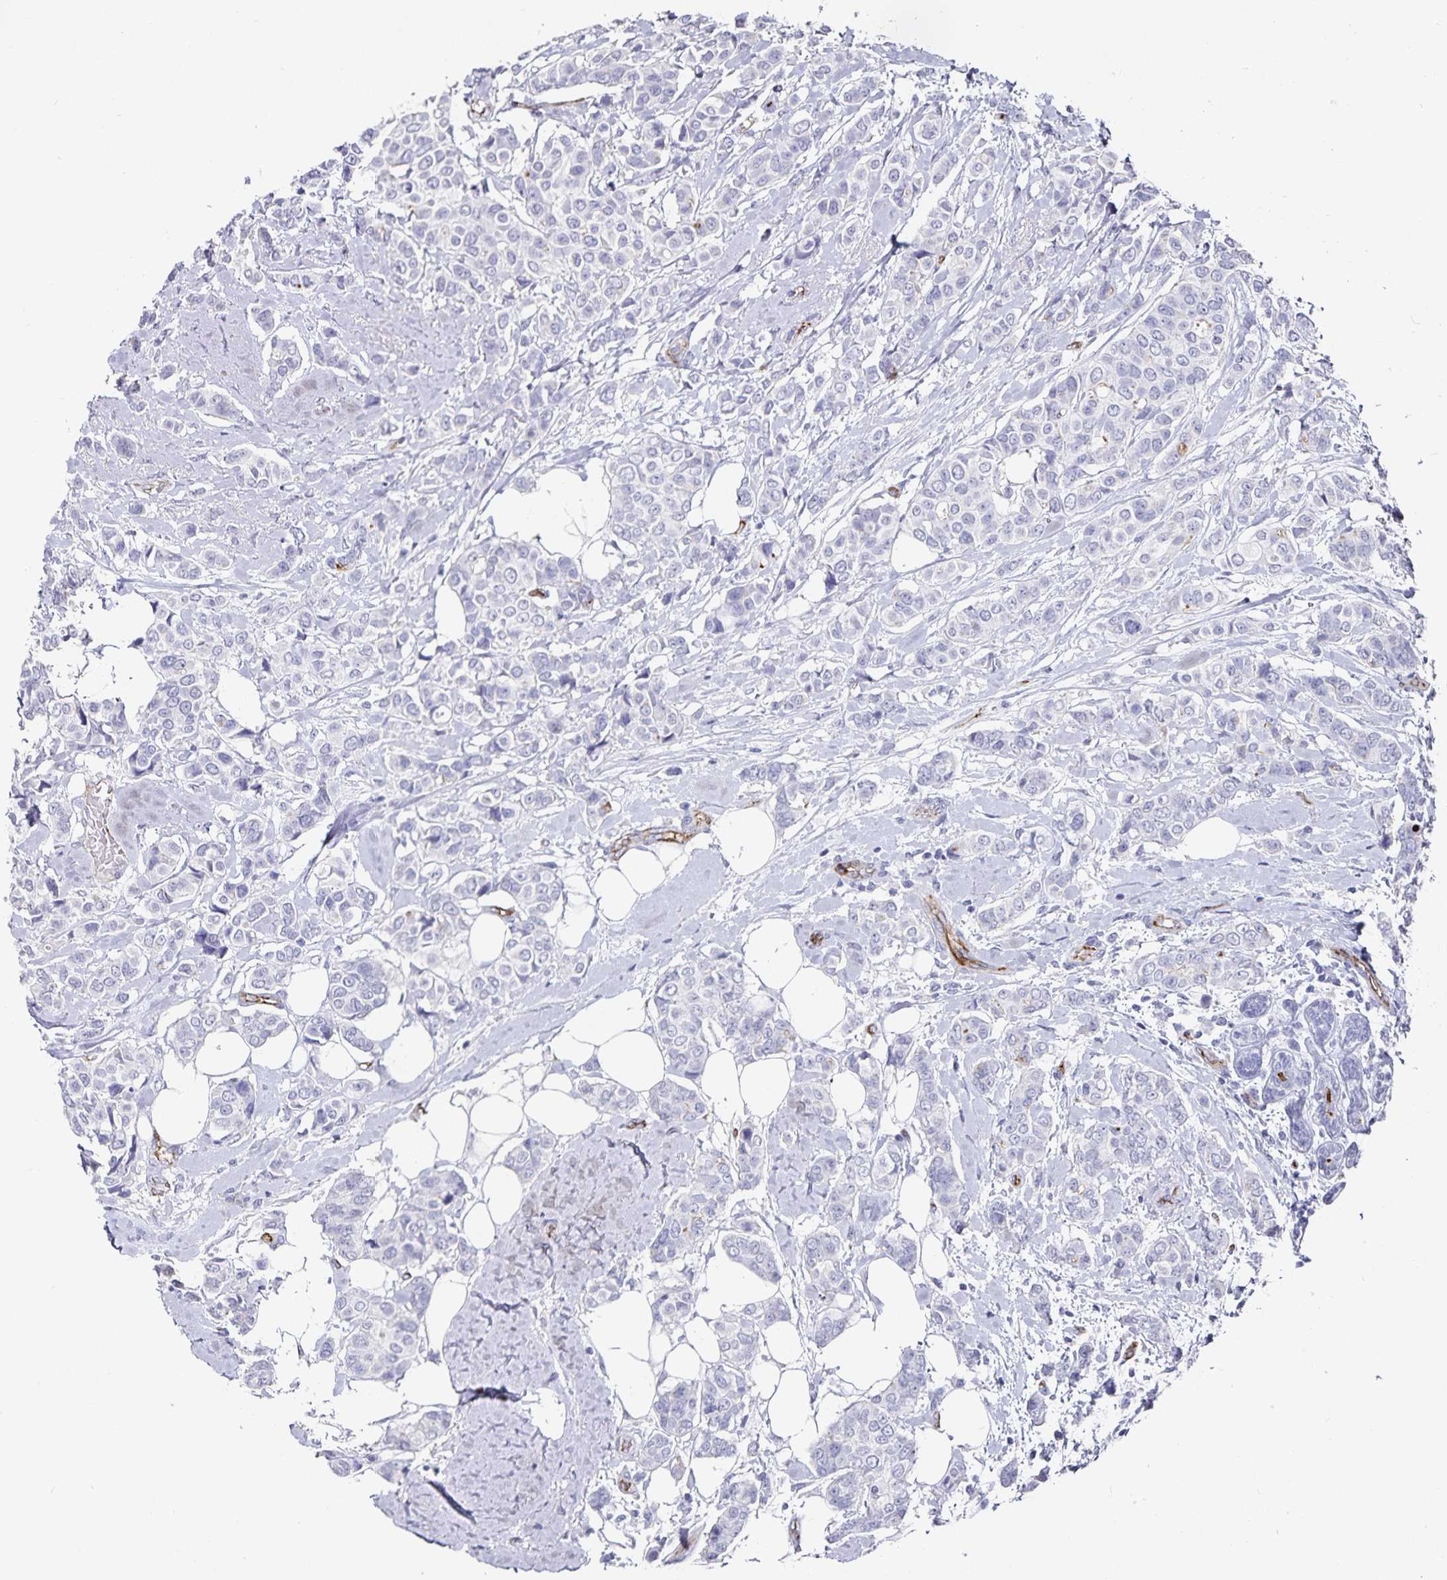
{"staining": {"intensity": "negative", "quantity": "none", "location": "none"}, "tissue": "breast cancer", "cell_type": "Tumor cells", "image_type": "cancer", "snomed": [{"axis": "morphology", "description": "Lobular carcinoma"}, {"axis": "topography", "description": "Breast"}], "caption": "Tumor cells are negative for brown protein staining in breast cancer.", "gene": "PODXL", "patient": {"sex": "female", "age": 51}}